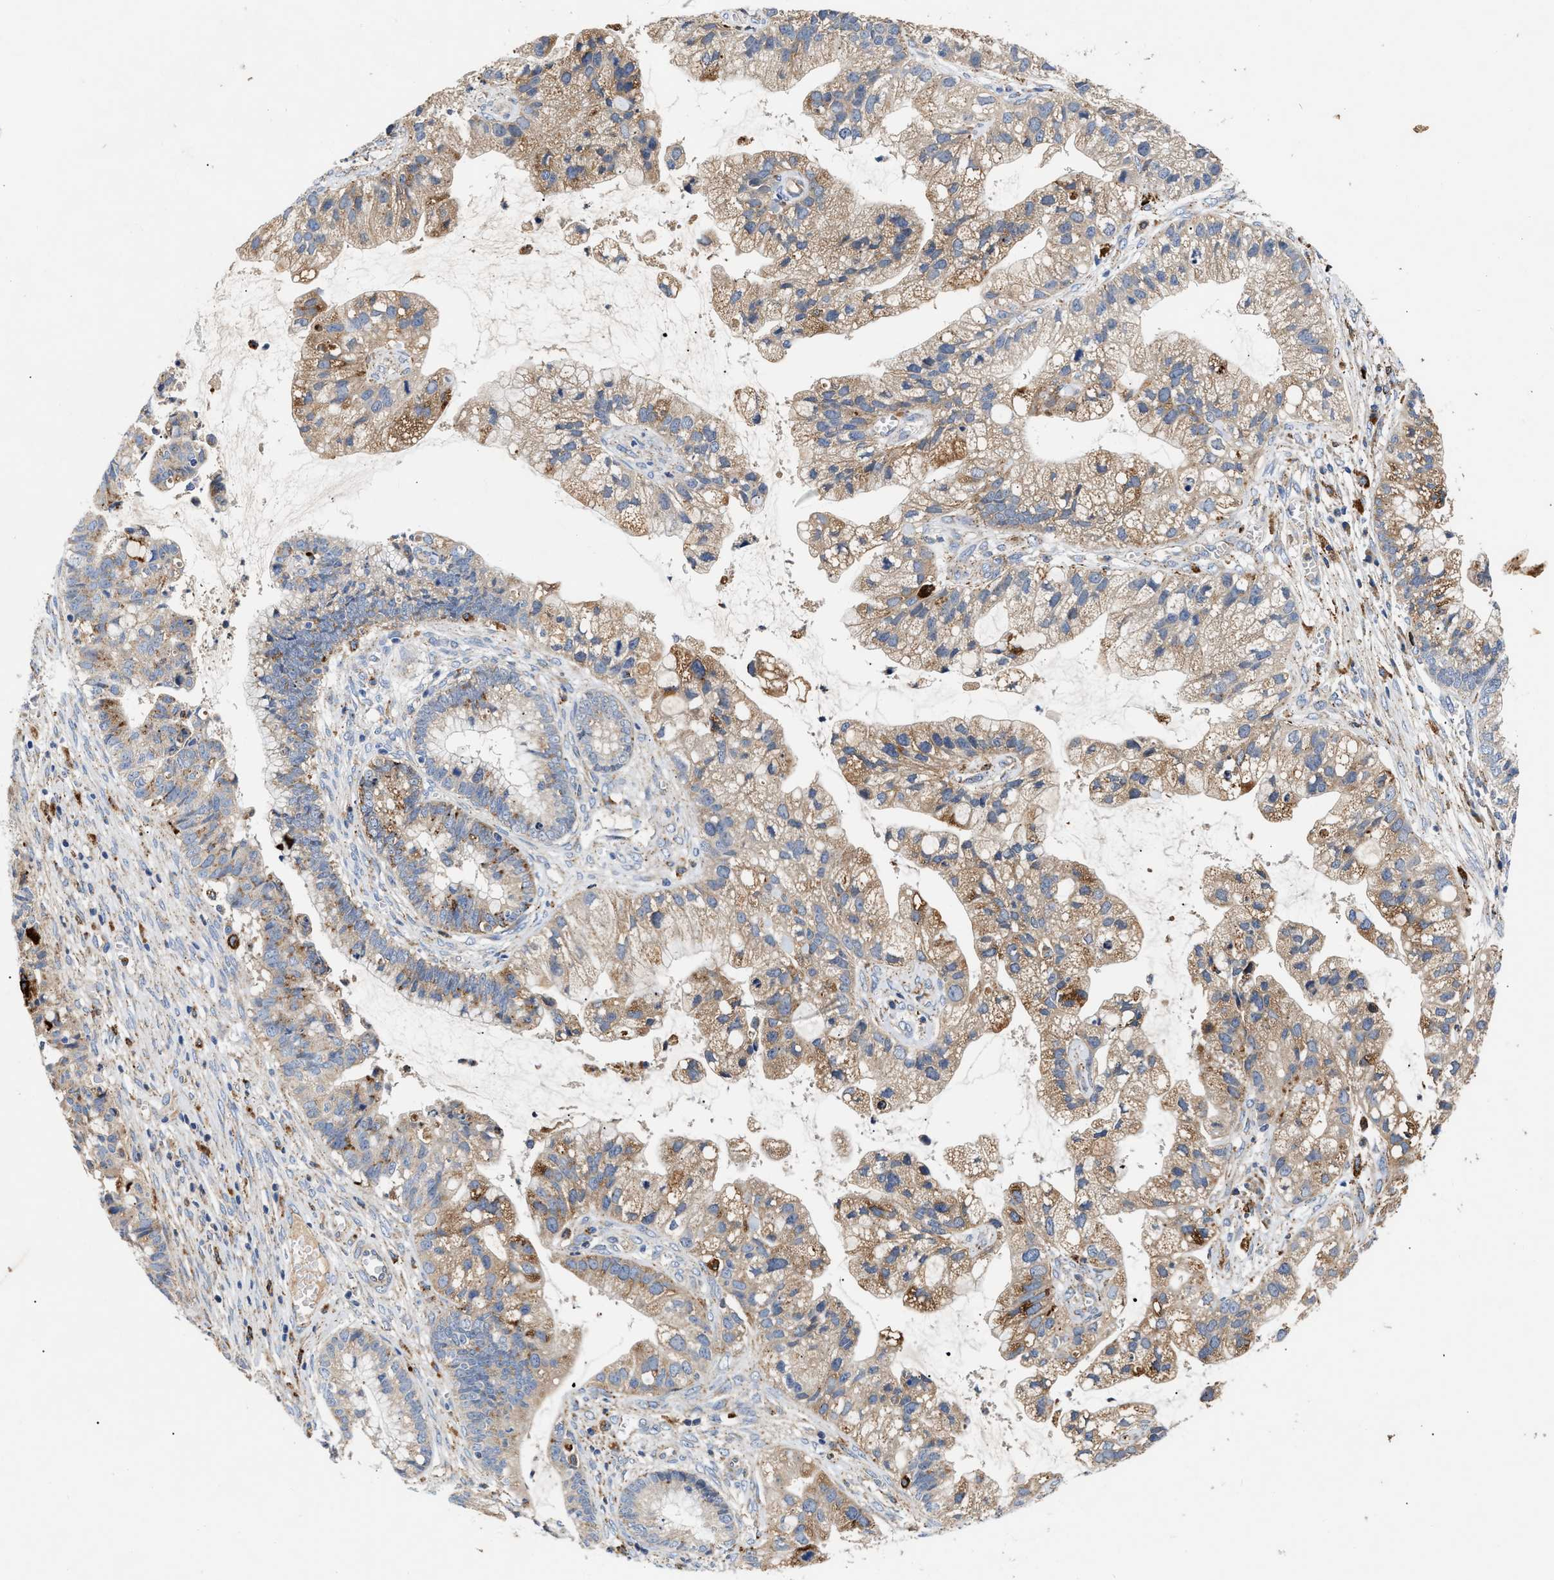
{"staining": {"intensity": "moderate", "quantity": "25%-75%", "location": "cytoplasmic/membranous"}, "tissue": "cervical cancer", "cell_type": "Tumor cells", "image_type": "cancer", "snomed": [{"axis": "morphology", "description": "Adenocarcinoma, NOS"}, {"axis": "topography", "description": "Cervix"}], "caption": "A brown stain shows moderate cytoplasmic/membranous expression of a protein in cervical cancer (adenocarcinoma) tumor cells. The staining was performed using DAB, with brown indicating positive protein expression. Nuclei are stained blue with hematoxylin.", "gene": "CCDC146", "patient": {"sex": "female", "age": 44}}